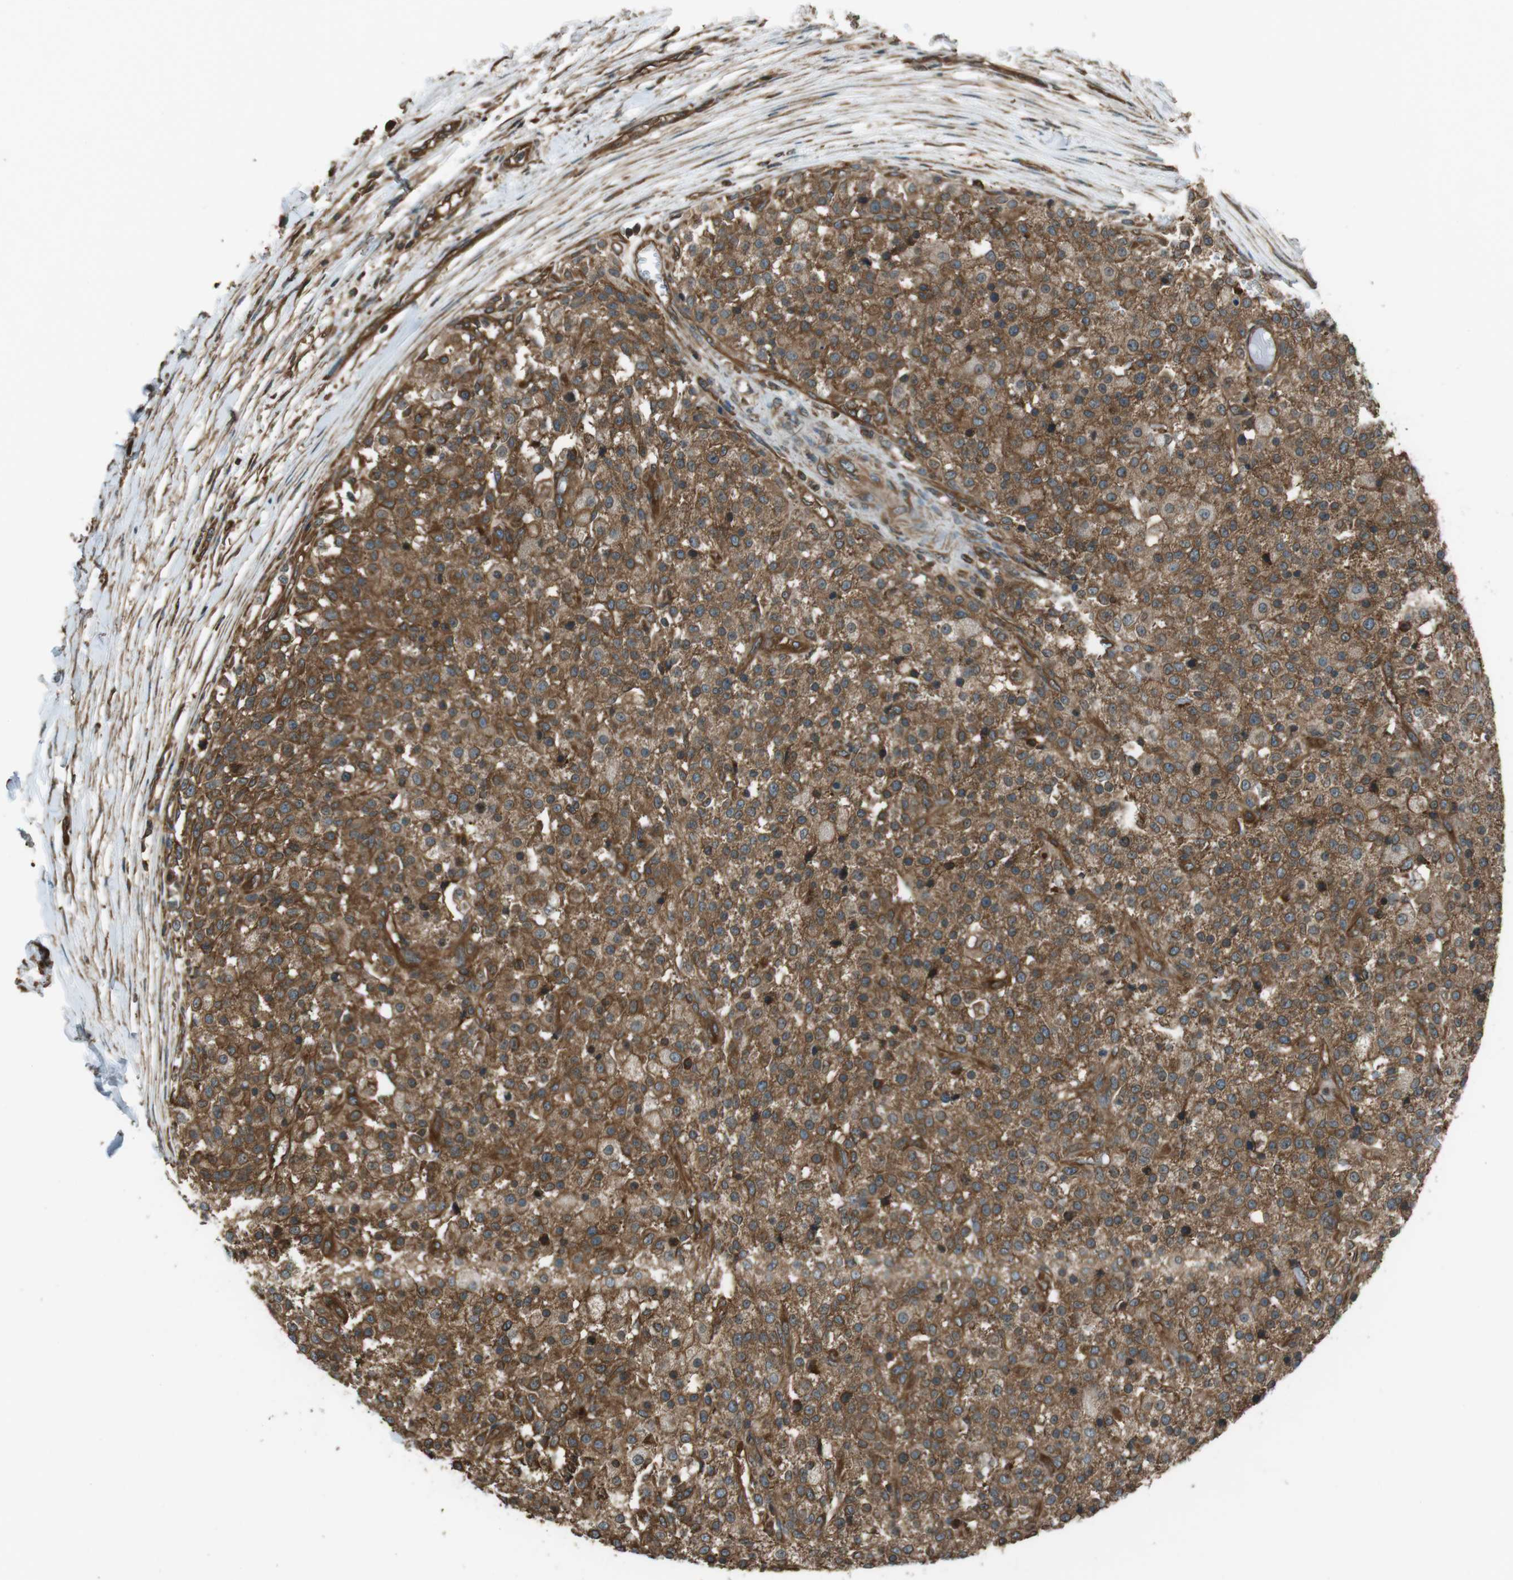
{"staining": {"intensity": "moderate", "quantity": ">75%", "location": "cytoplasmic/membranous"}, "tissue": "testis cancer", "cell_type": "Tumor cells", "image_type": "cancer", "snomed": [{"axis": "morphology", "description": "Seminoma, NOS"}, {"axis": "topography", "description": "Testis"}], "caption": "Testis seminoma stained with DAB (3,3'-diaminobenzidine) IHC demonstrates medium levels of moderate cytoplasmic/membranous expression in about >75% of tumor cells.", "gene": "PA2G4", "patient": {"sex": "male", "age": 59}}